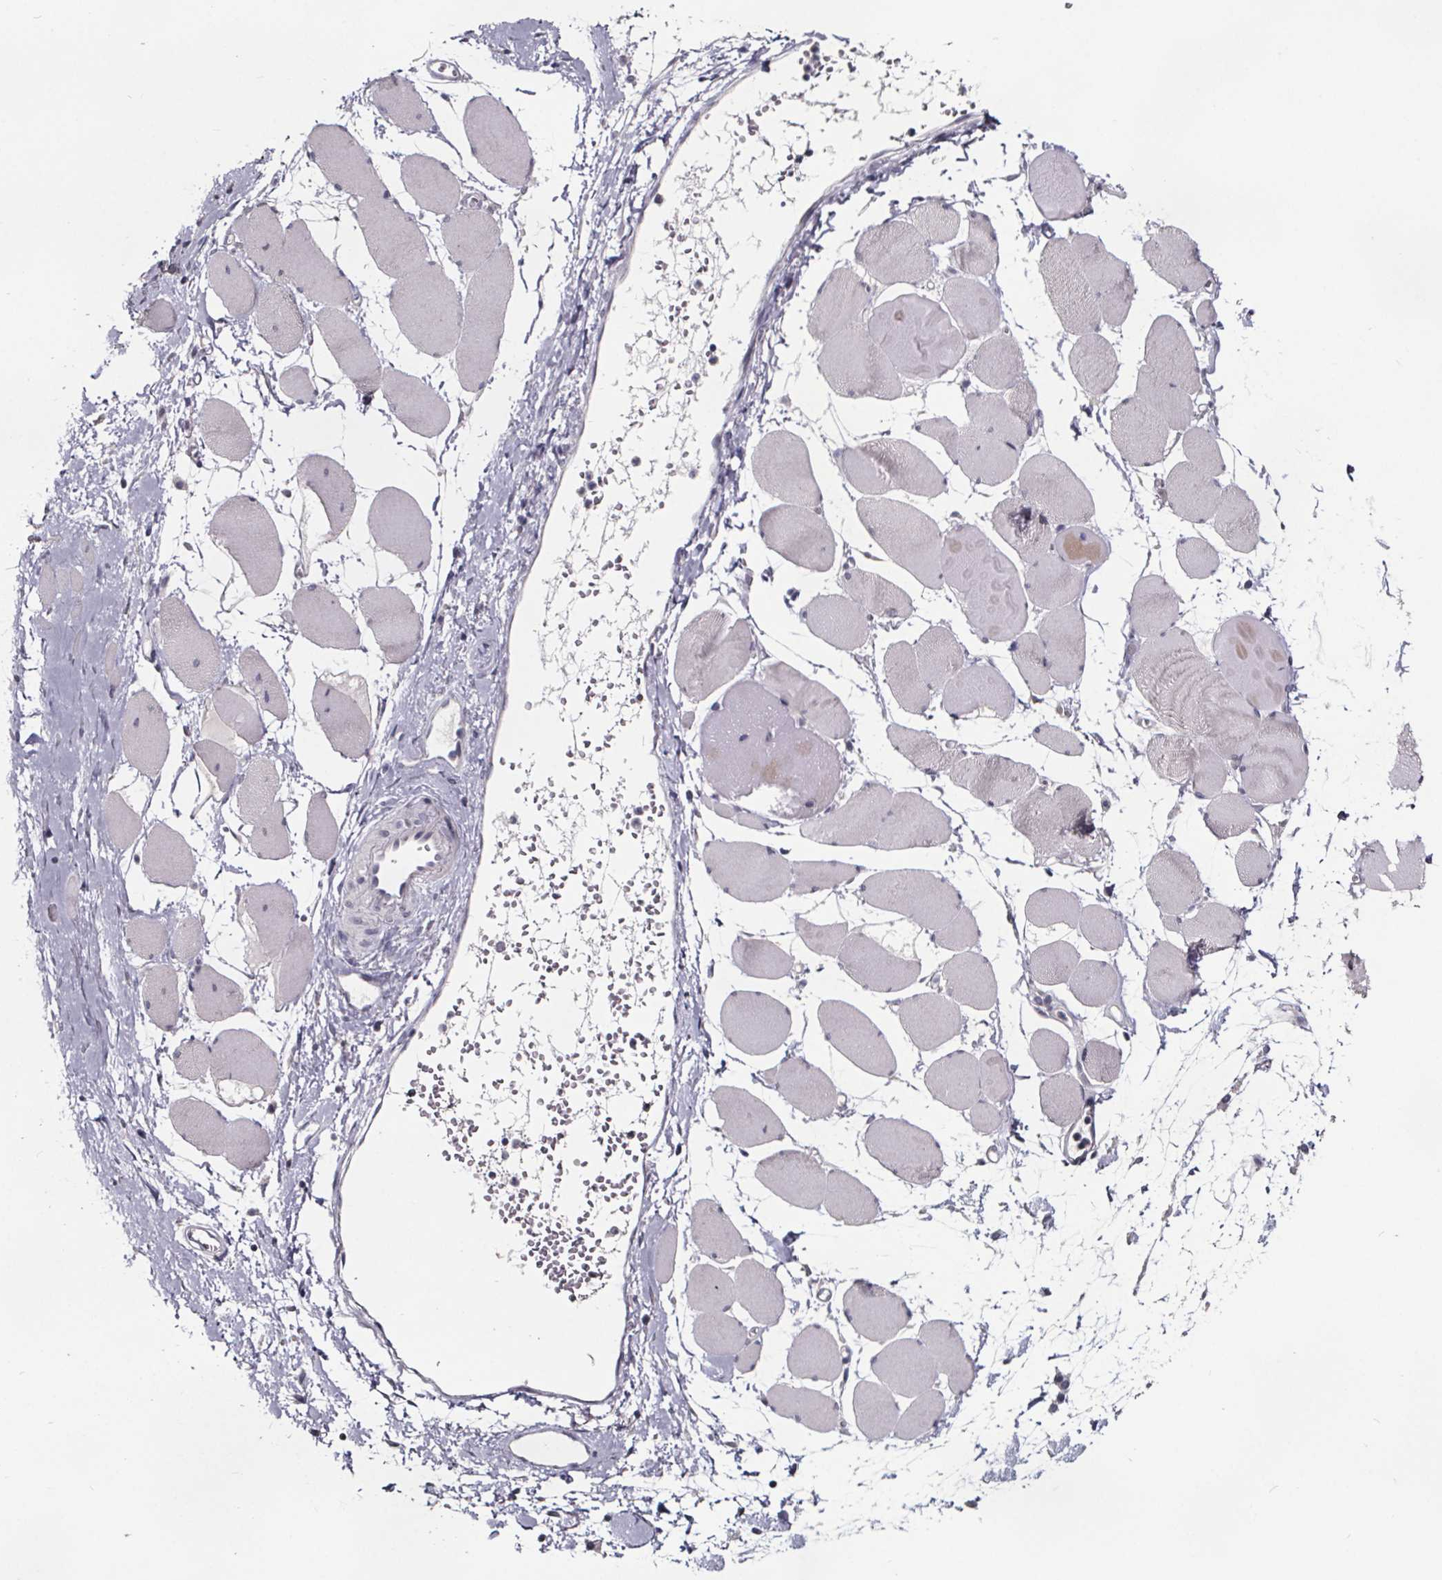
{"staining": {"intensity": "negative", "quantity": "none", "location": "none"}, "tissue": "skeletal muscle", "cell_type": "Myocytes", "image_type": "normal", "snomed": [{"axis": "morphology", "description": "Normal tissue, NOS"}, {"axis": "topography", "description": "Skeletal muscle"}], "caption": "Protein analysis of normal skeletal muscle reveals no significant expression in myocytes.", "gene": "AR", "patient": {"sex": "female", "age": 75}}